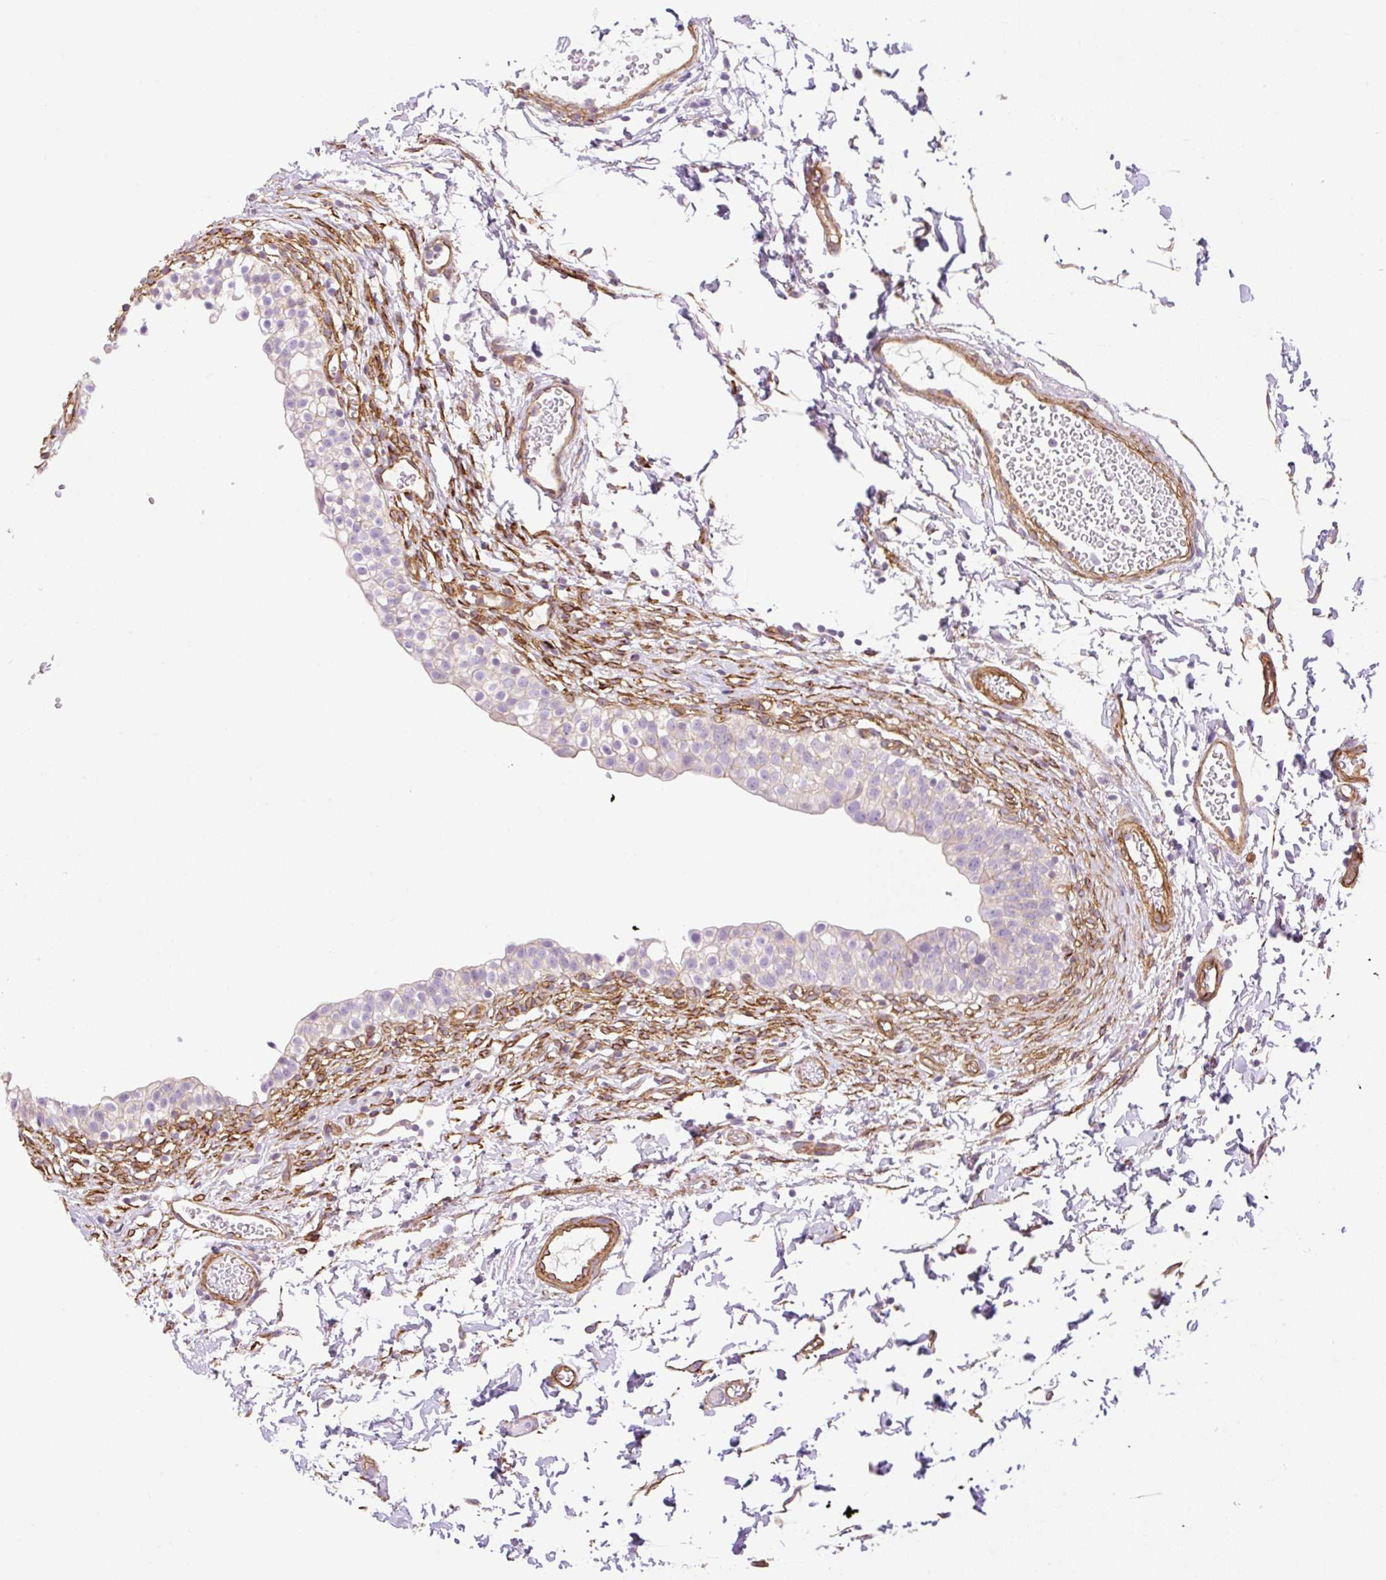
{"staining": {"intensity": "negative", "quantity": "none", "location": "none"}, "tissue": "urinary bladder", "cell_type": "Urothelial cells", "image_type": "normal", "snomed": [{"axis": "morphology", "description": "Normal tissue, NOS"}, {"axis": "topography", "description": "Urinary bladder"}, {"axis": "topography", "description": "Peripheral nerve tissue"}], "caption": "The IHC image has no significant staining in urothelial cells of urinary bladder. (Brightfield microscopy of DAB immunohistochemistry at high magnification).", "gene": "EHD1", "patient": {"sex": "male", "age": 55}}